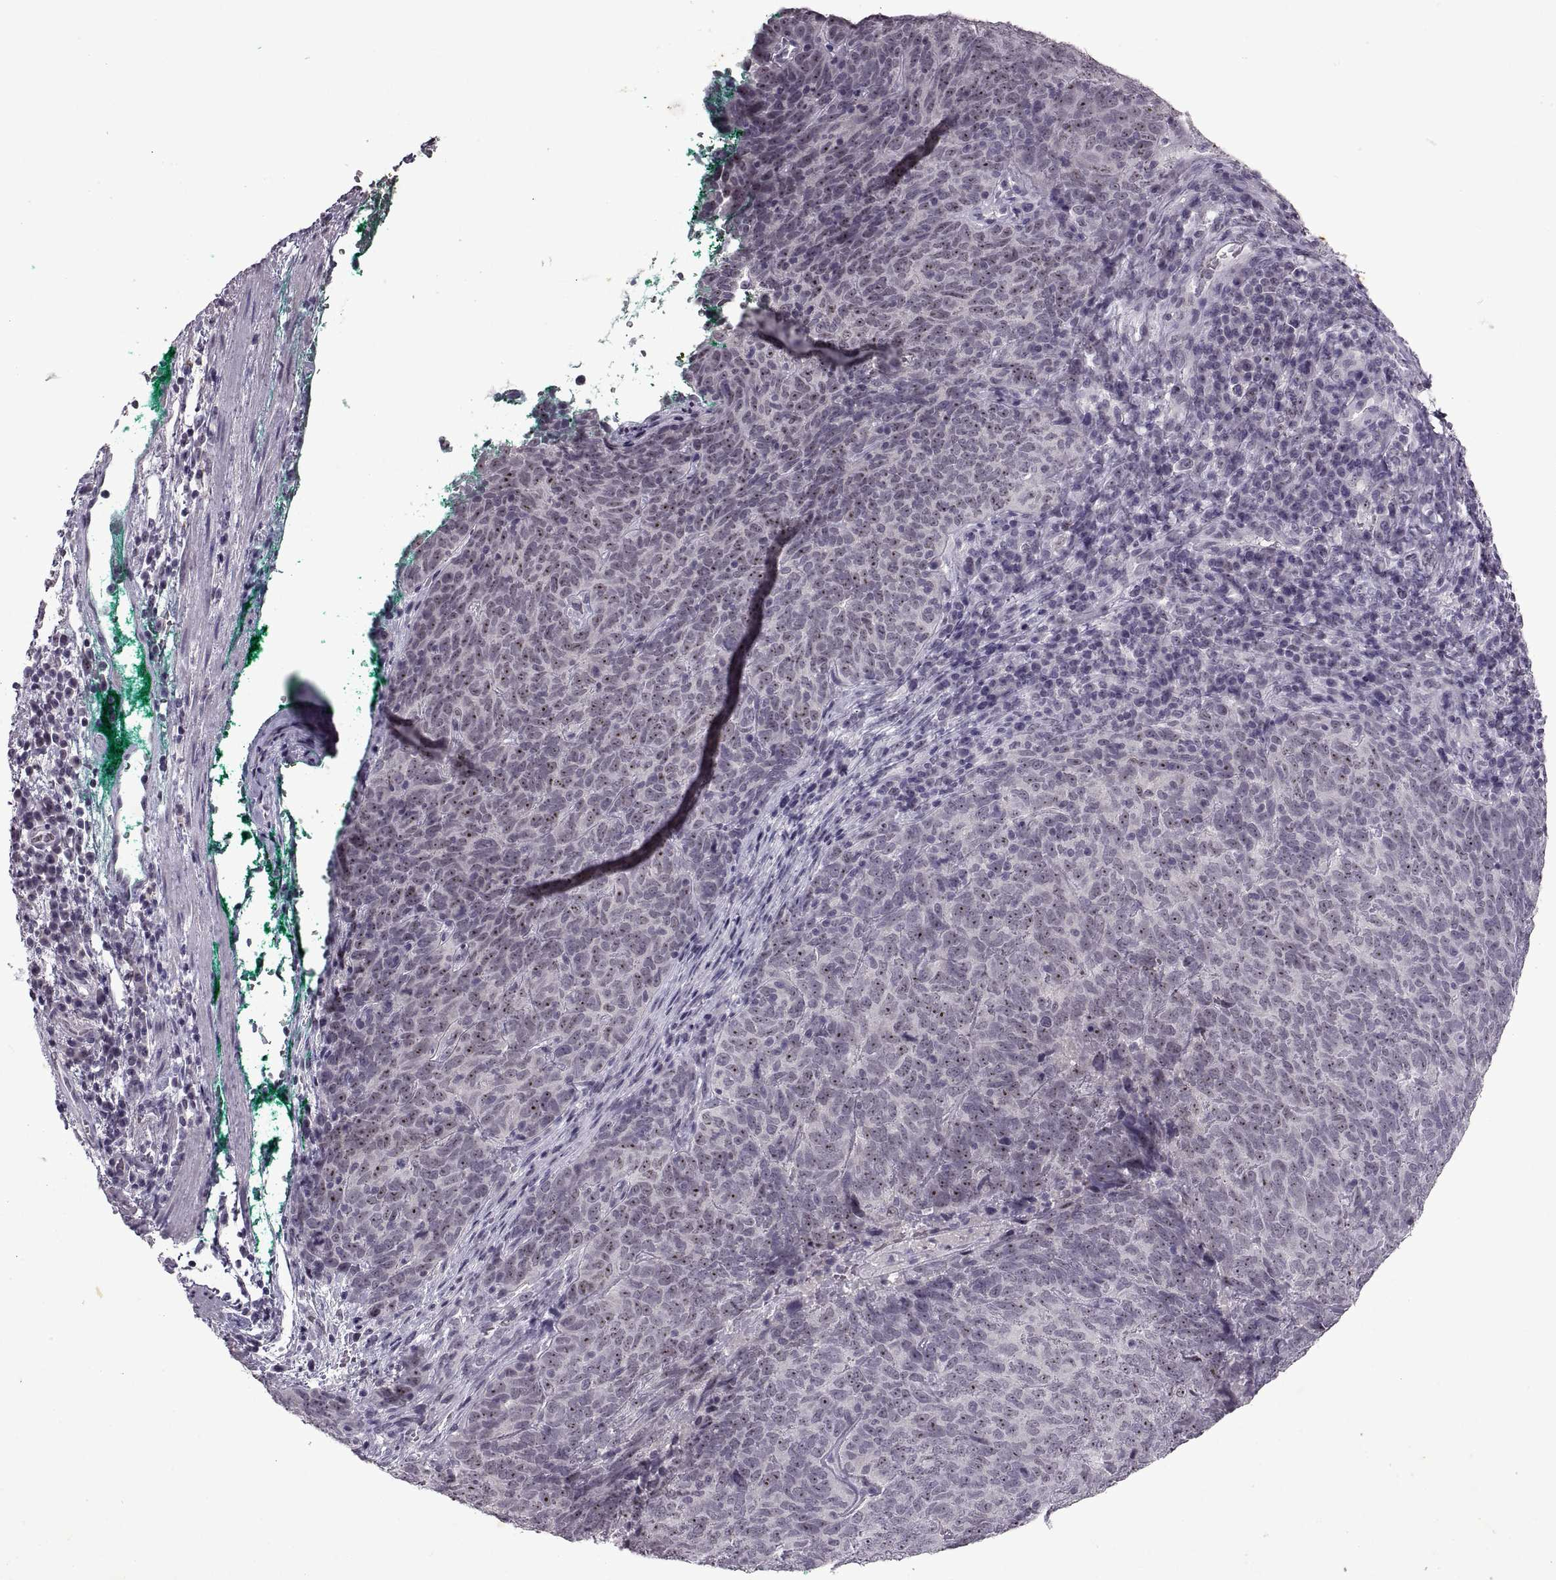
{"staining": {"intensity": "strong", "quantity": "25%-75%", "location": "nuclear"}, "tissue": "skin cancer", "cell_type": "Tumor cells", "image_type": "cancer", "snomed": [{"axis": "morphology", "description": "Squamous cell carcinoma, NOS"}, {"axis": "topography", "description": "Skin"}, {"axis": "topography", "description": "Anal"}], "caption": "This is a photomicrograph of IHC staining of skin cancer, which shows strong staining in the nuclear of tumor cells.", "gene": "SINHCAF", "patient": {"sex": "female", "age": 51}}